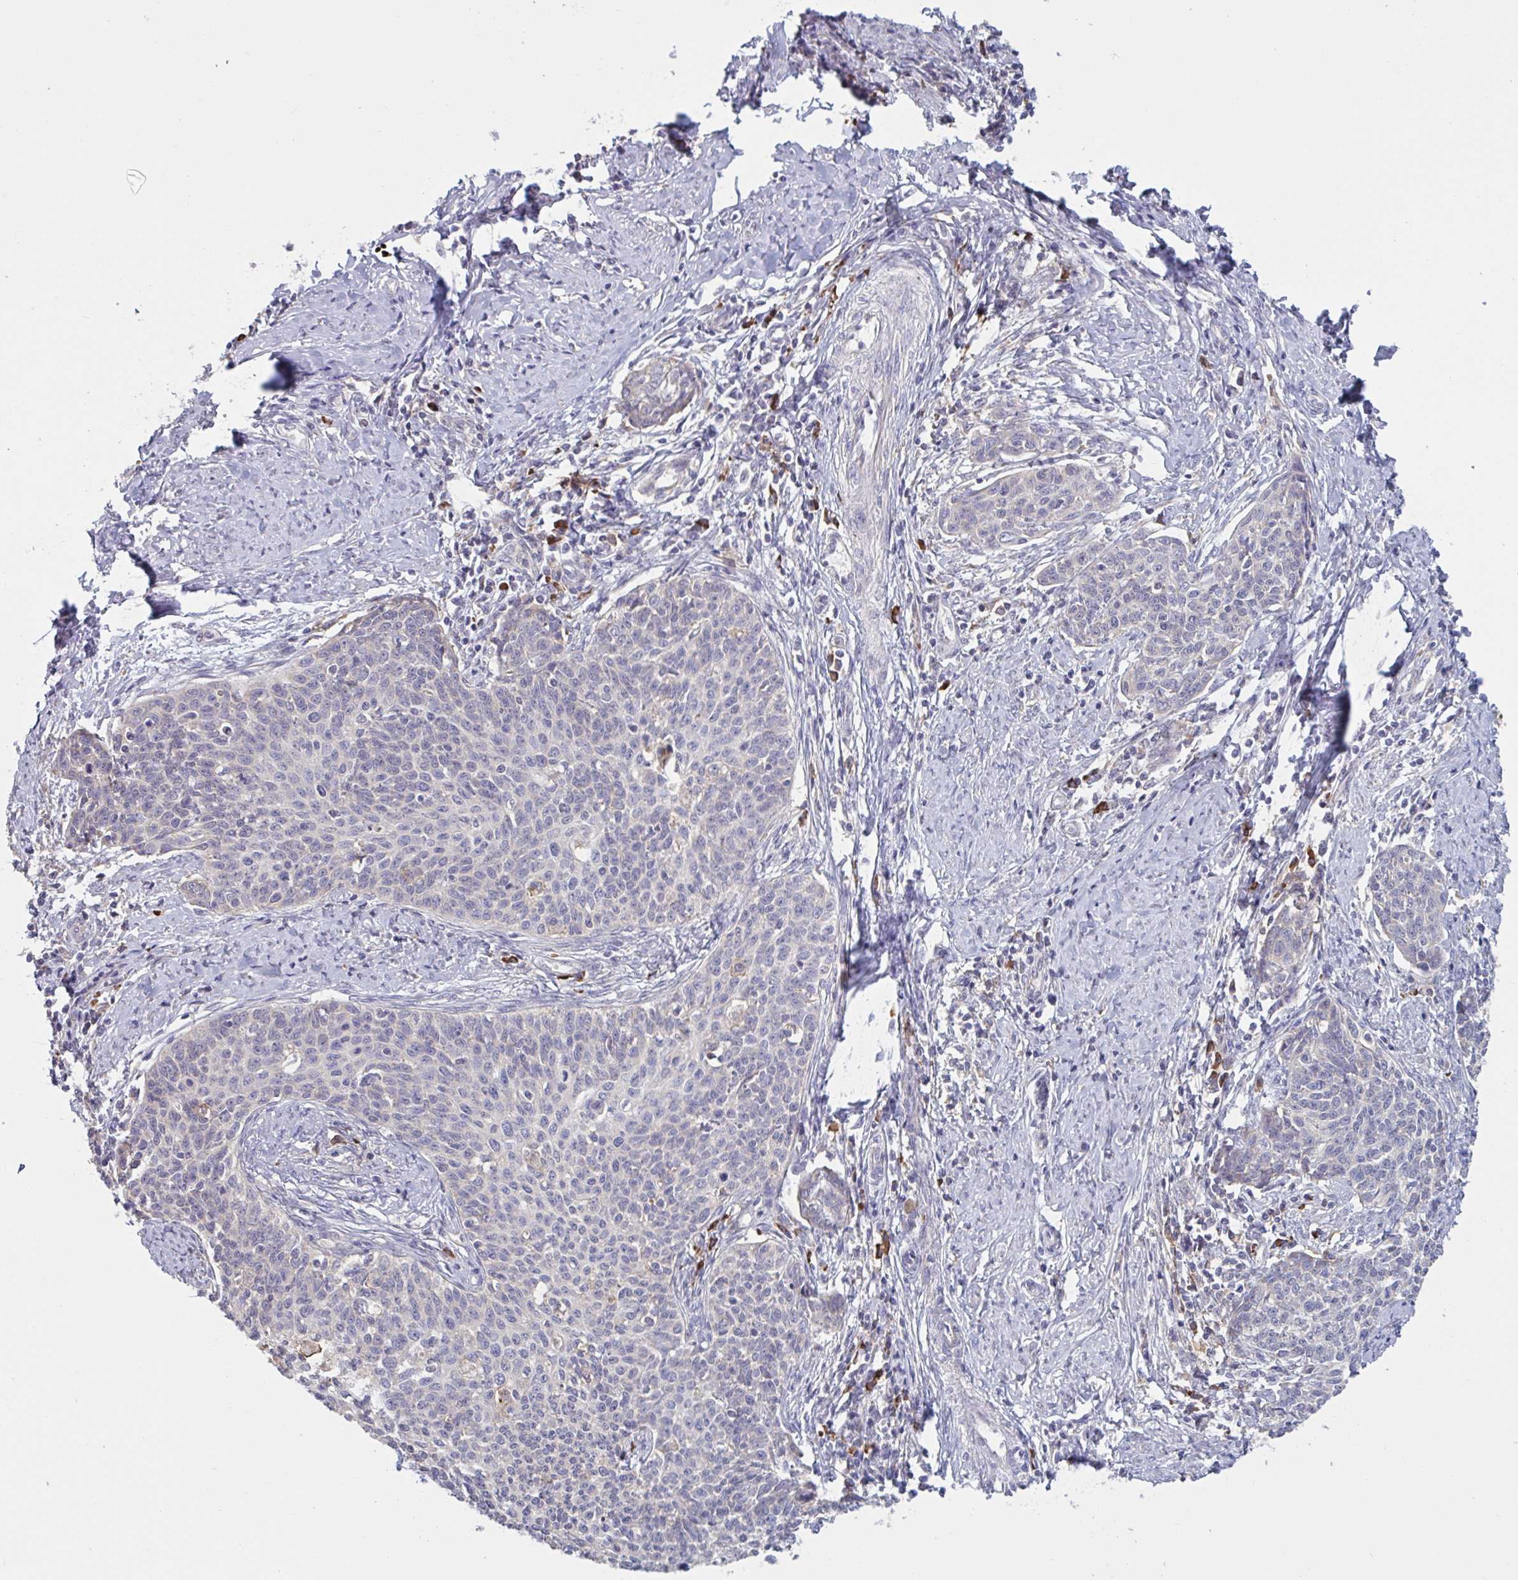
{"staining": {"intensity": "negative", "quantity": "none", "location": "none"}, "tissue": "cervical cancer", "cell_type": "Tumor cells", "image_type": "cancer", "snomed": [{"axis": "morphology", "description": "Squamous cell carcinoma, NOS"}, {"axis": "topography", "description": "Cervix"}], "caption": "Histopathology image shows no protein expression in tumor cells of cervical cancer tissue.", "gene": "CD1E", "patient": {"sex": "female", "age": 39}}